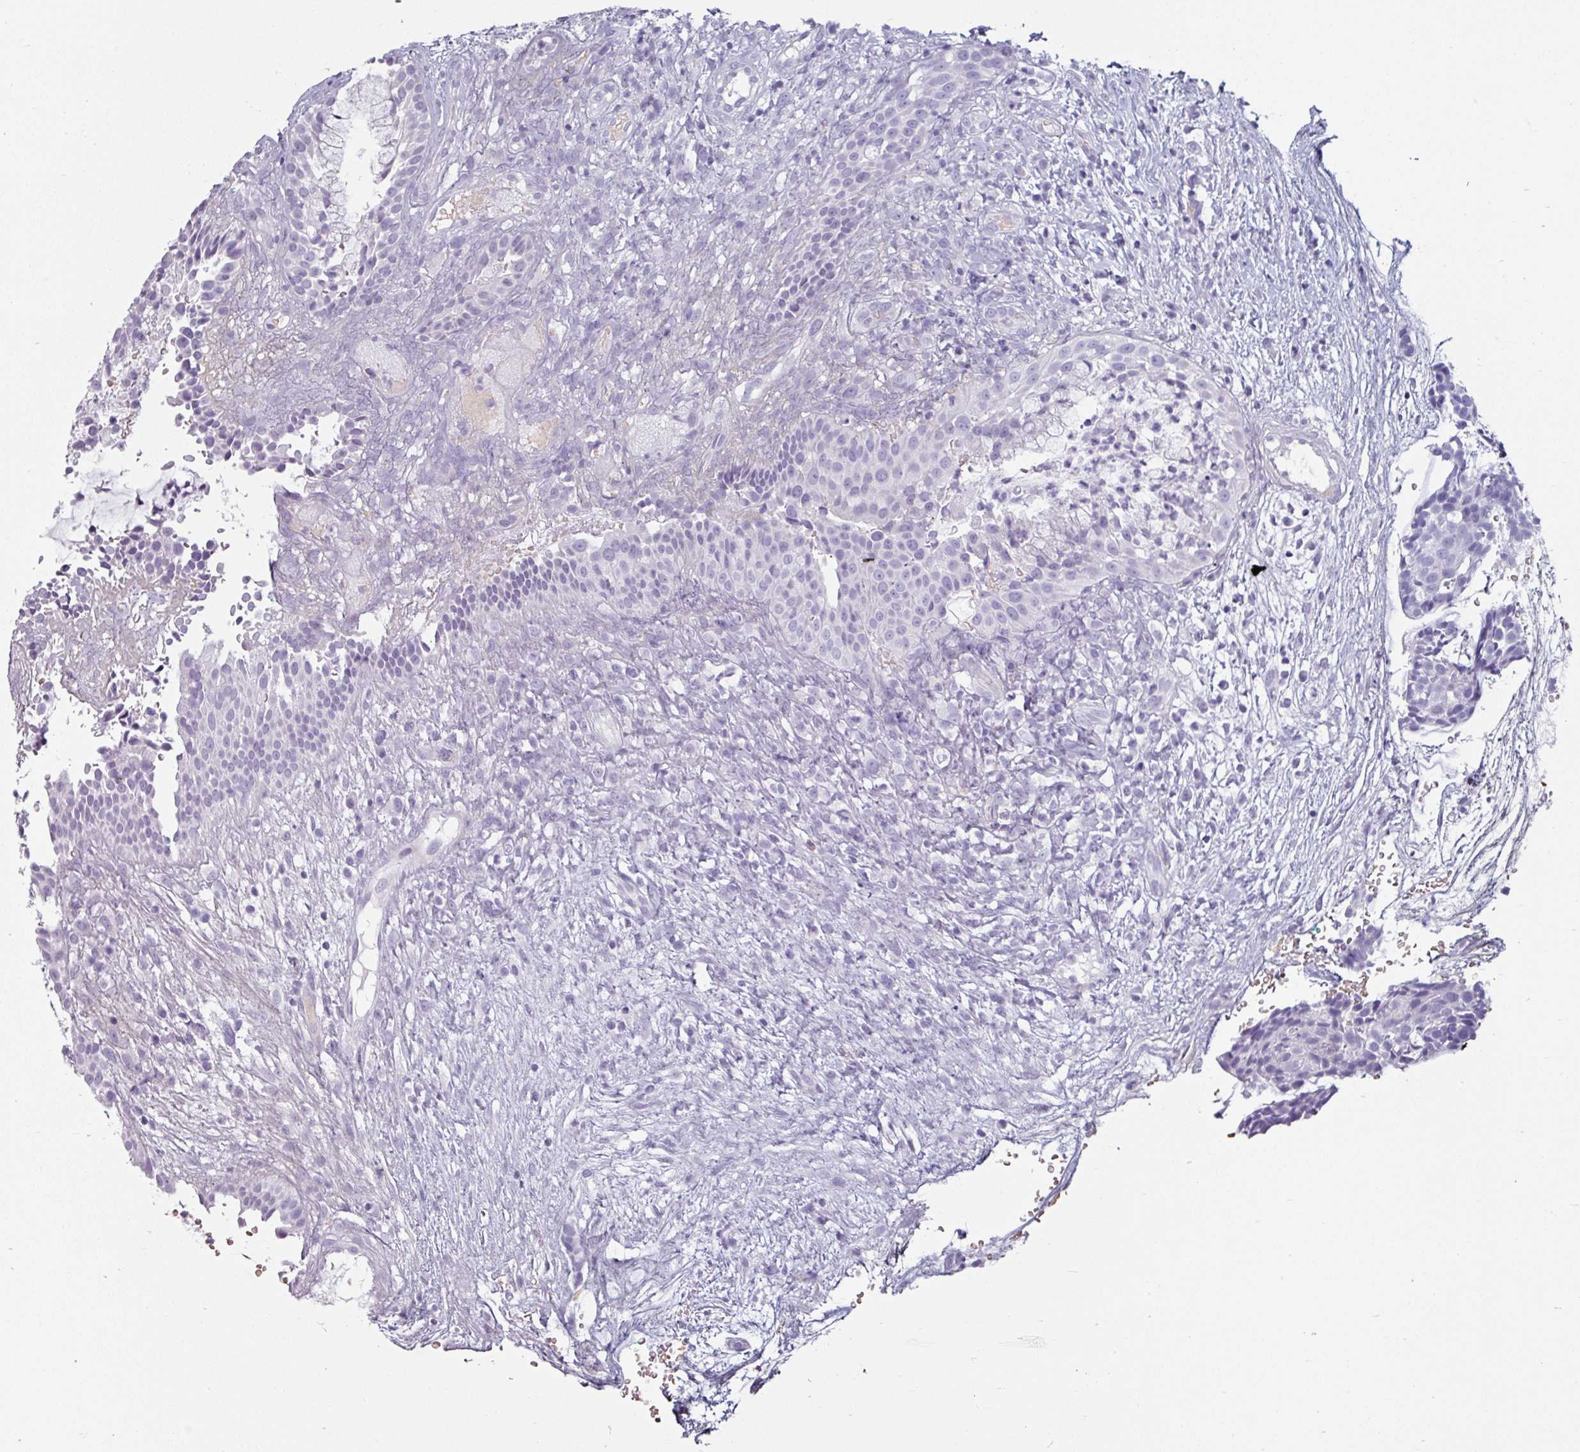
{"staining": {"intensity": "negative", "quantity": "none", "location": "none"}, "tissue": "head and neck cancer", "cell_type": "Tumor cells", "image_type": "cancer", "snomed": [{"axis": "morphology", "description": "Adenocarcinoma, NOS"}, {"axis": "topography", "description": "Subcutis"}, {"axis": "topography", "description": "Head-Neck"}], "caption": "DAB immunohistochemical staining of human head and neck adenocarcinoma shows no significant expression in tumor cells. (DAB IHC, high magnification).", "gene": "CLCA1", "patient": {"sex": "female", "age": 73}}